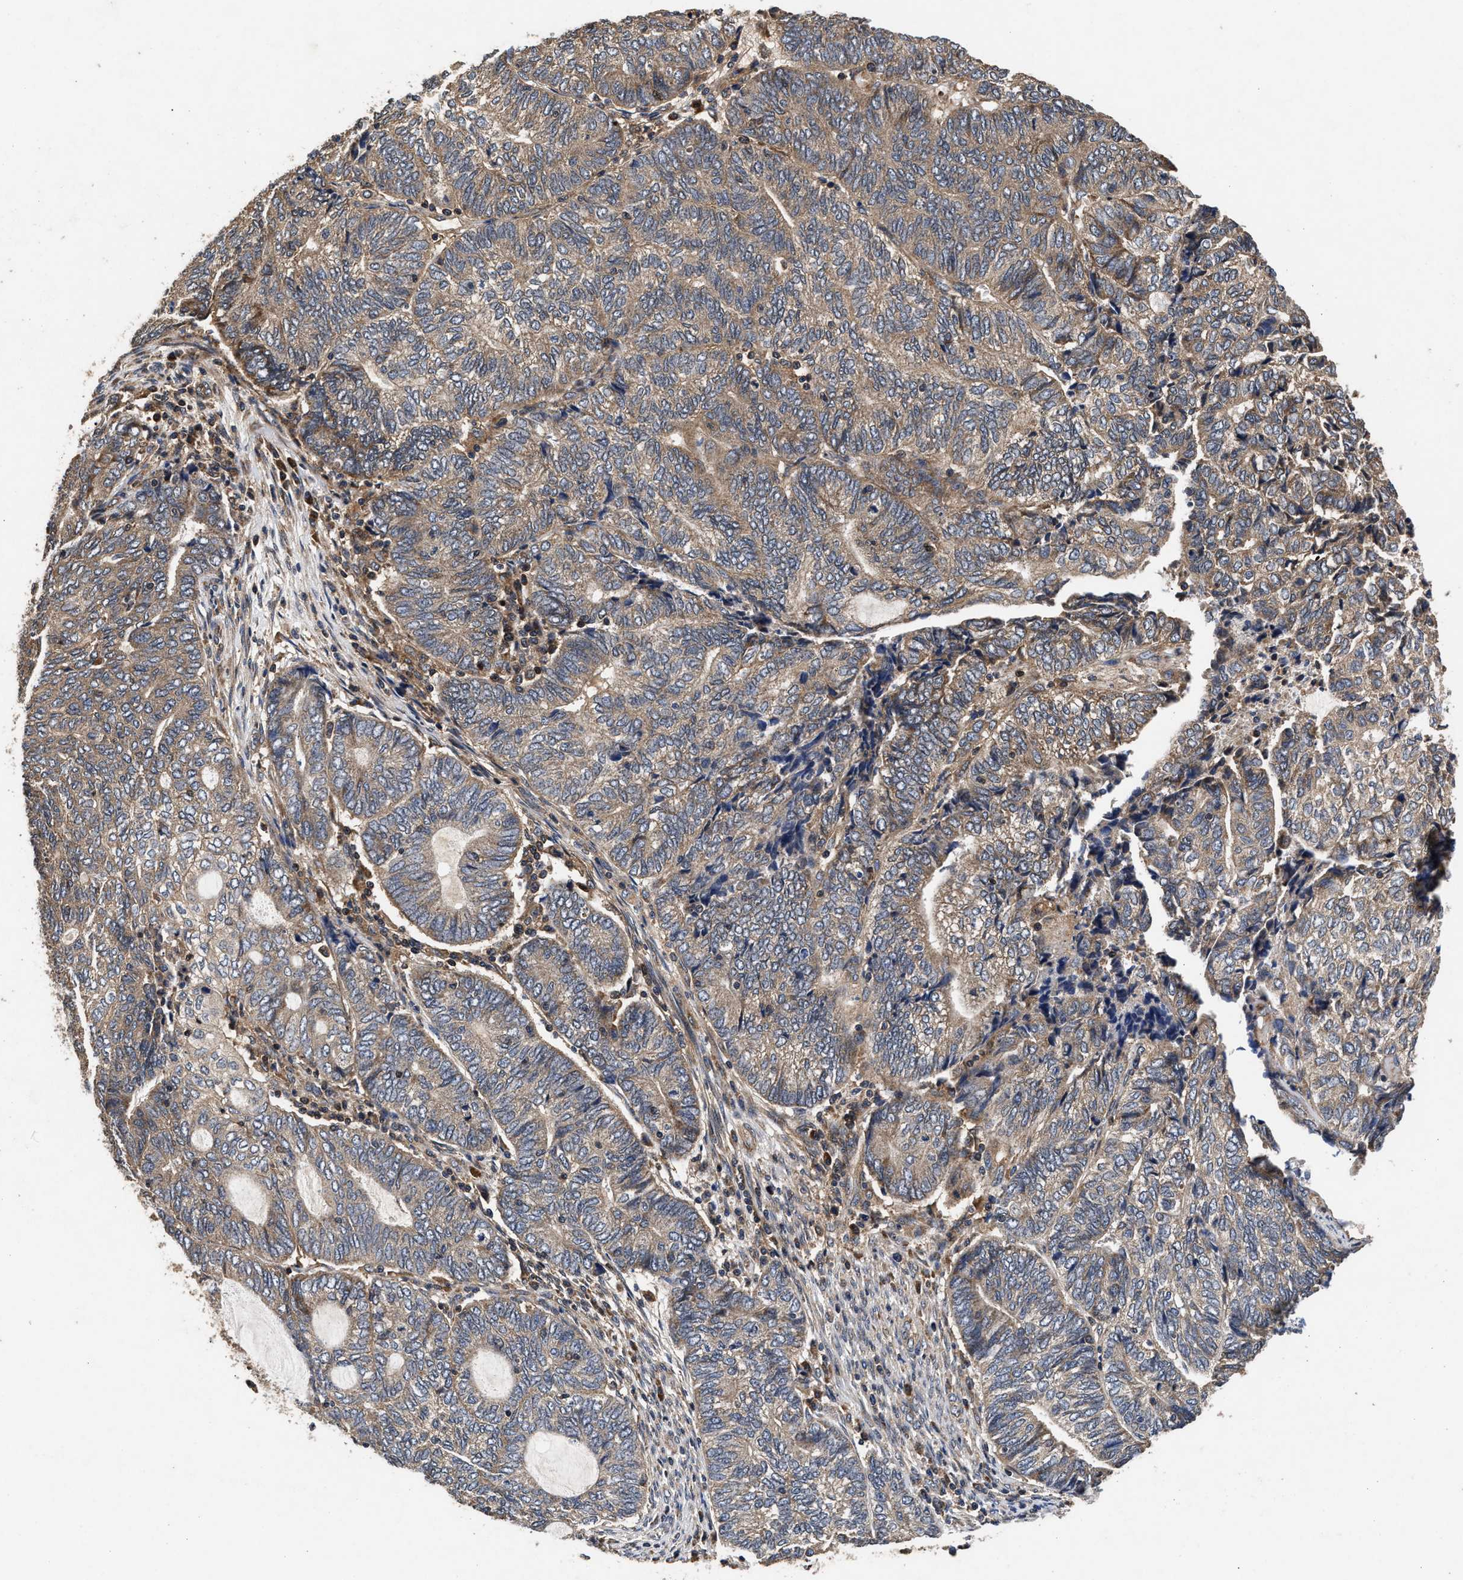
{"staining": {"intensity": "weak", "quantity": "25%-75%", "location": "cytoplasmic/membranous"}, "tissue": "endometrial cancer", "cell_type": "Tumor cells", "image_type": "cancer", "snomed": [{"axis": "morphology", "description": "Adenocarcinoma, NOS"}, {"axis": "topography", "description": "Uterus"}, {"axis": "topography", "description": "Endometrium"}], "caption": "Immunohistochemistry (DAB (3,3'-diaminobenzidine)) staining of endometrial cancer reveals weak cytoplasmic/membranous protein staining in approximately 25%-75% of tumor cells.", "gene": "NFKB2", "patient": {"sex": "female", "age": 70}}